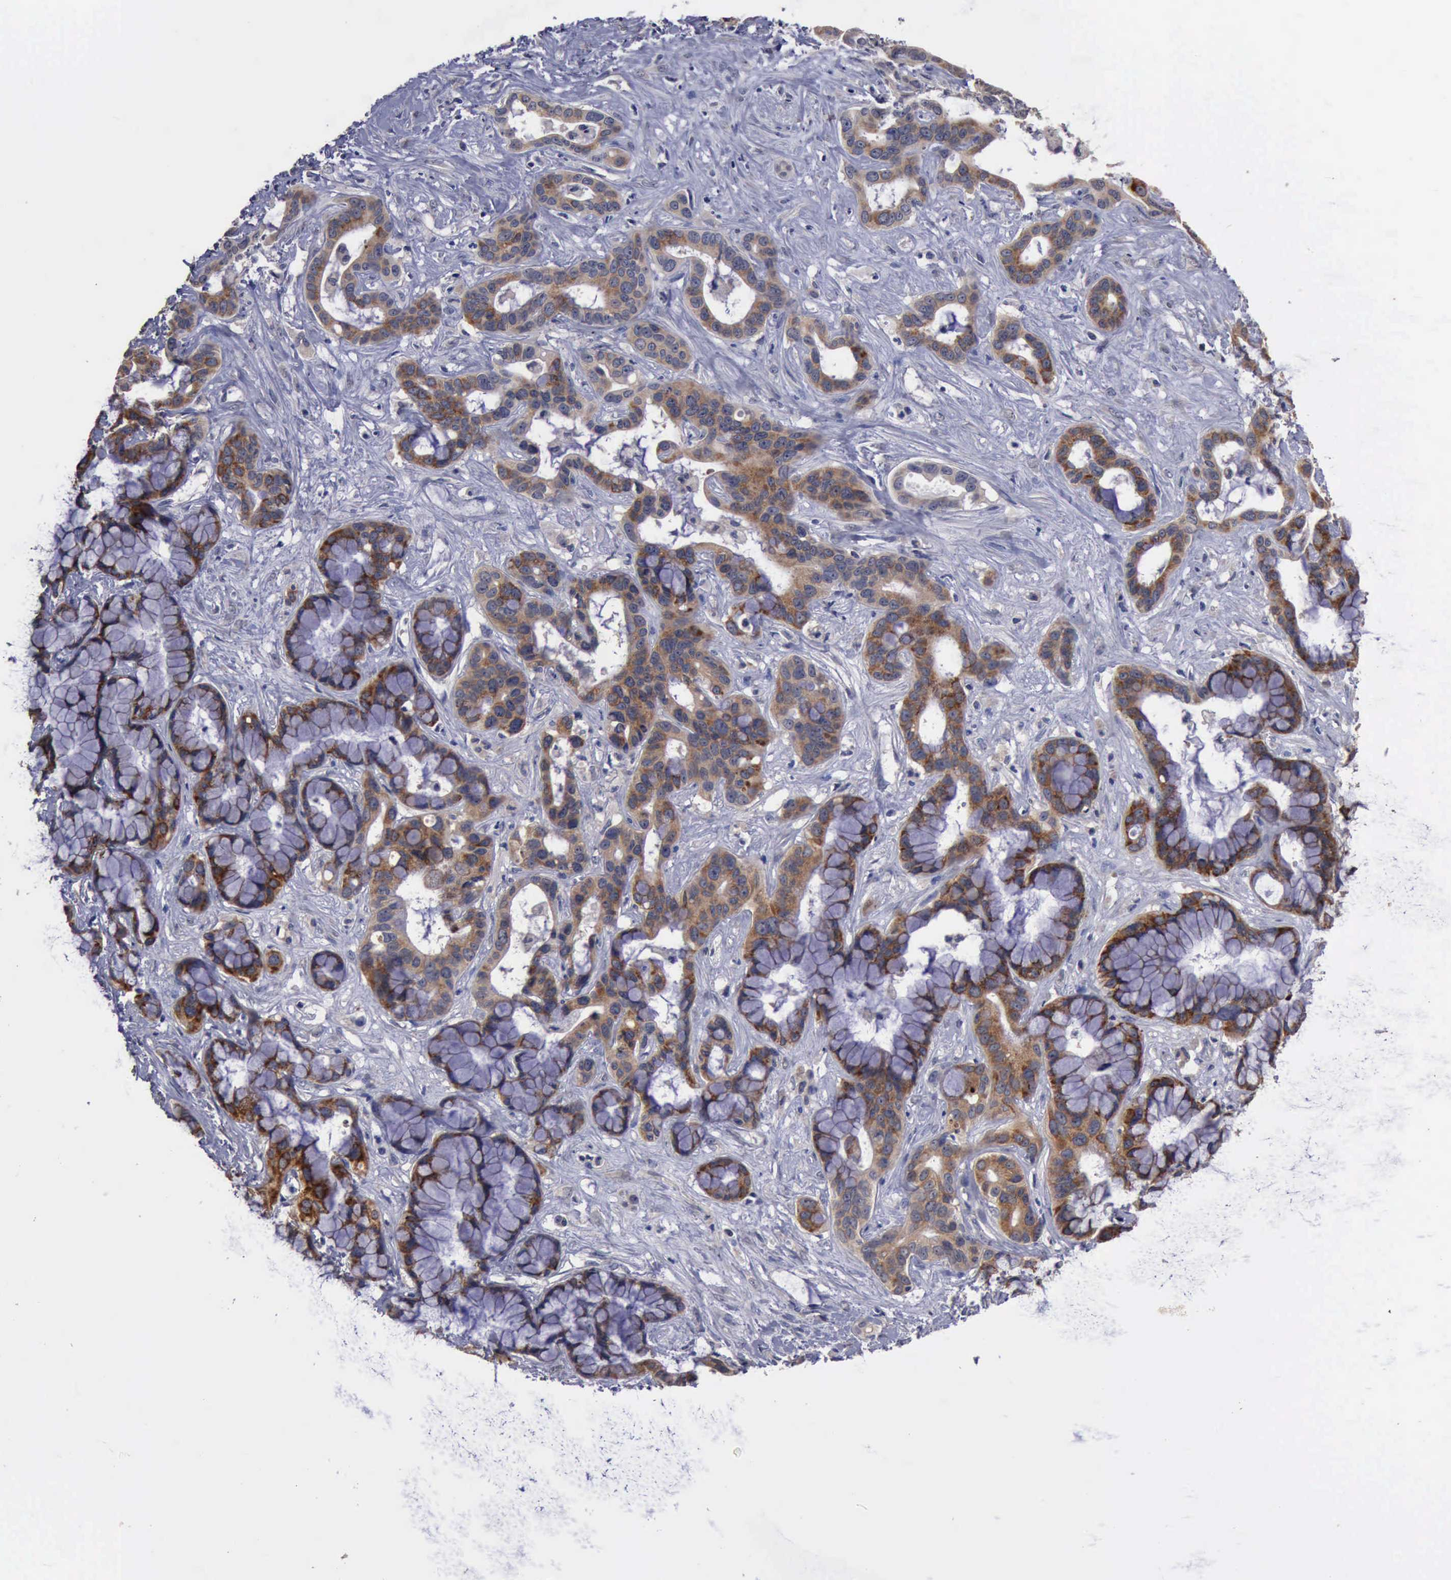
{"staining": {"intensity": "moderate", "quantity": "25%-75%", "location": "cytoplasmic/membranous"}, "tissue": "liver cancer", "cell_type": "Tumor cells", "image_type": "cancer", "snomed": [{"axis": "morphology", "description": "Cholangiocarcinoma"}, {"axis": "topography", "description": "Liver"}], "caption": "Human liver cholangiocarcinoma stained with a brown dye displays moderate cytoplasmic/membranous positive positivity in about 25%-75% of tumor cells.", "gene": "CRKL", "patient": {"sex": "female", "age": 65}}